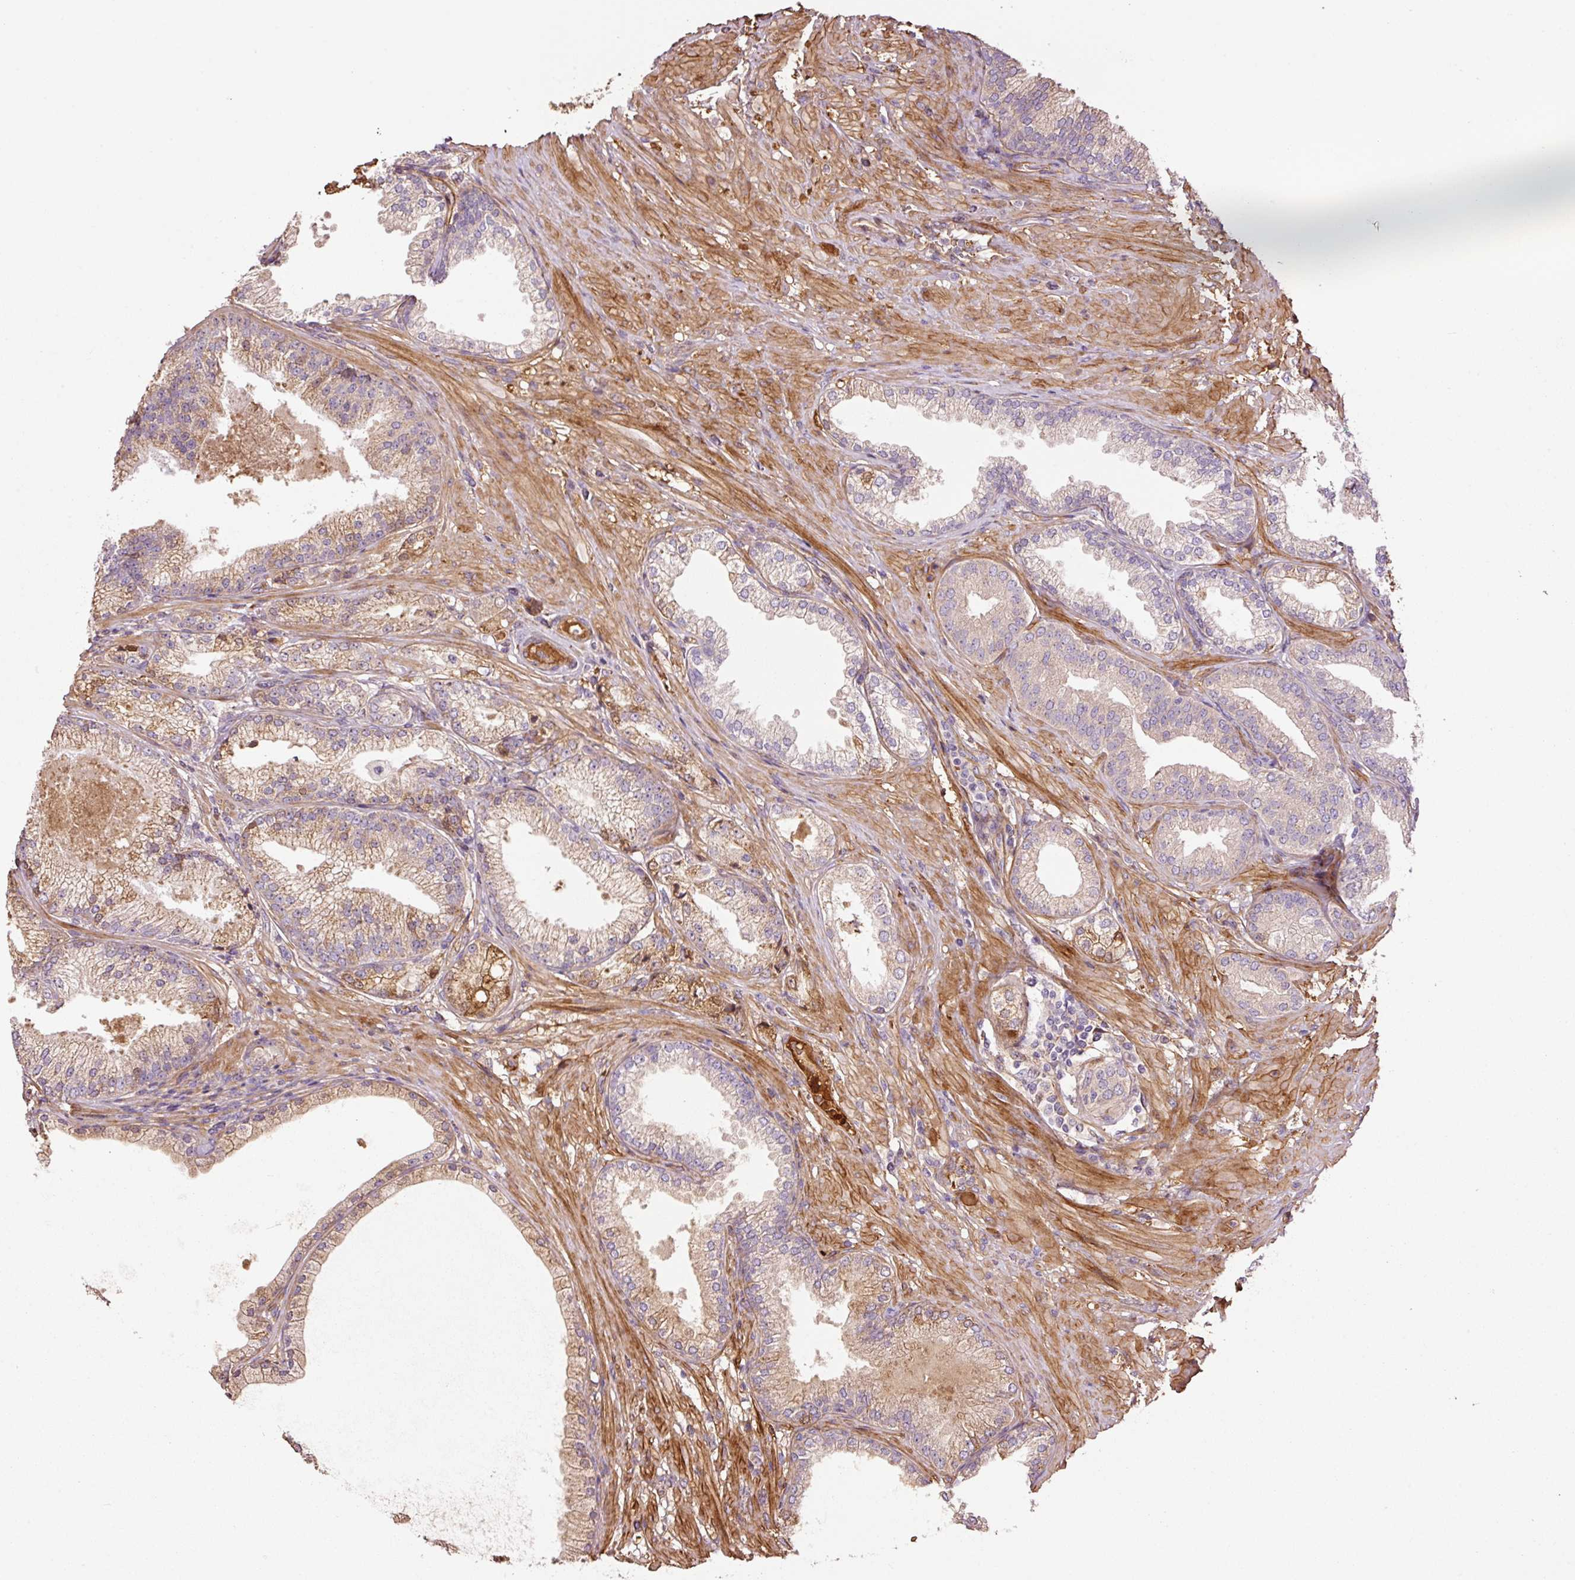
{"staining": {"intensity": "moderate", "quantity": "<25%", "location": "cytoplasmic/membranous"}, "tissue": "prostate cancer", "cell_type": "Tumor cells", "image_type": "cancer", "snomed": [{"axis": "morphology", "description": "Adenocarcinoma, High grade"}, {"axis": "topography", "description": "Prostate"}], "caption": "Immunohistochemical staining of human prostate cancer (adenocarcinoma (high-grade)) demonstrates moderate cytoplasmic/membranous protein positivity in approximately <25% of tumor cells.", "gene": "NID2", "patient": {"sex": "male", "age": 71}}